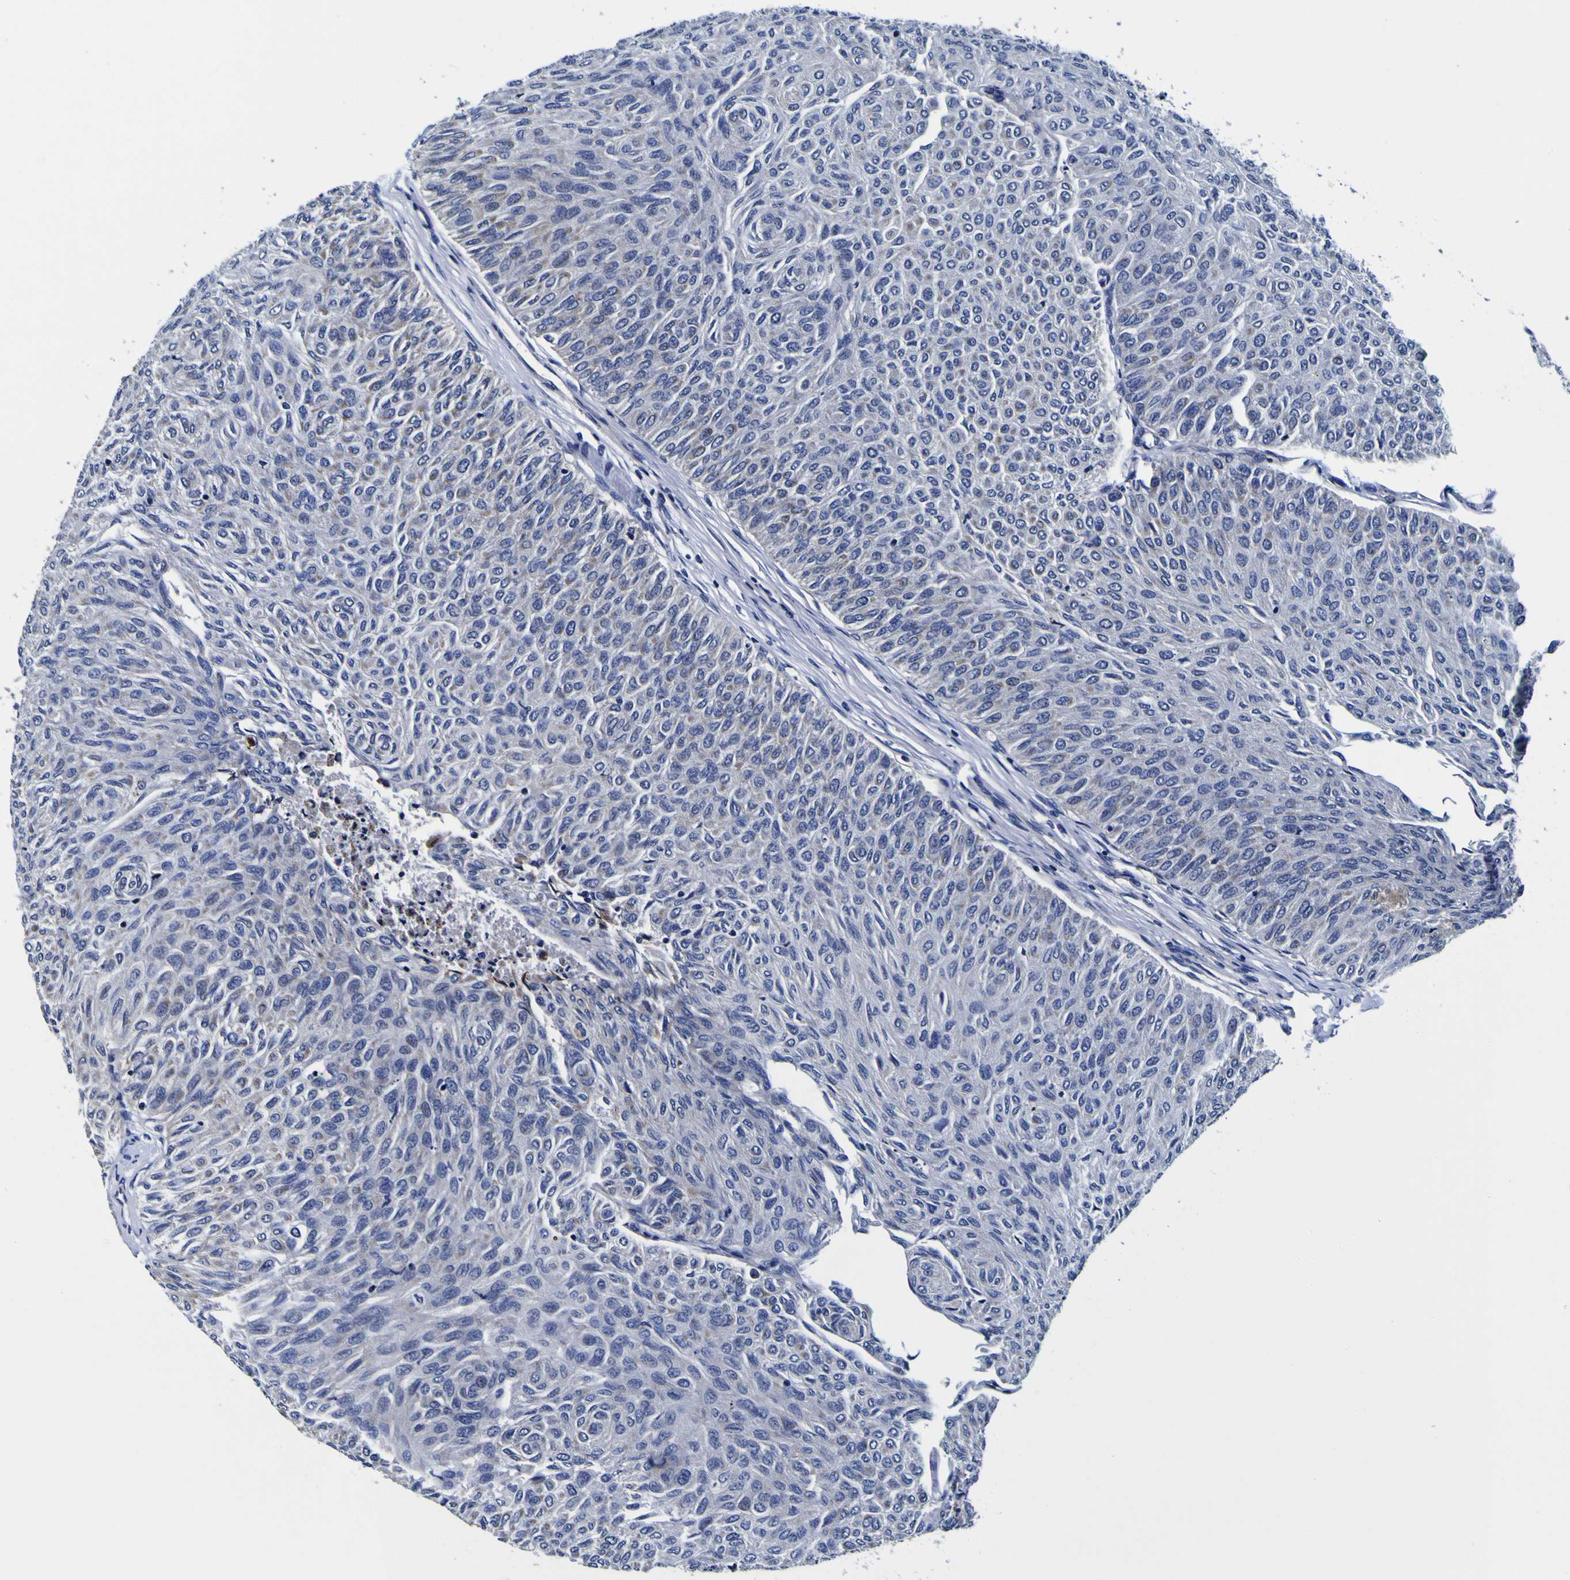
{"staining": {"intensity": "moderate", "quantity": "<25%", "location": "cytoplasmic/membranous"}, "tissue": "urothelial cancer", "cell_type": "Tumor cells", "image_type": "cancer", "snomed": [{"axis": "morphology", "description": "Urothelial carcinoma, Low grade"}, {"axis": "topography", "description": "Urinary bladder"}], "caption": "Approximately <25% of tumor cells in human urothelial cancer demonstrate moderate cytoplasmic/membranous protein expression as visualized by brown immunohistochemical staining.", "gene": "PDLIM4", "patient": {"sex": "male", "age": 78}}